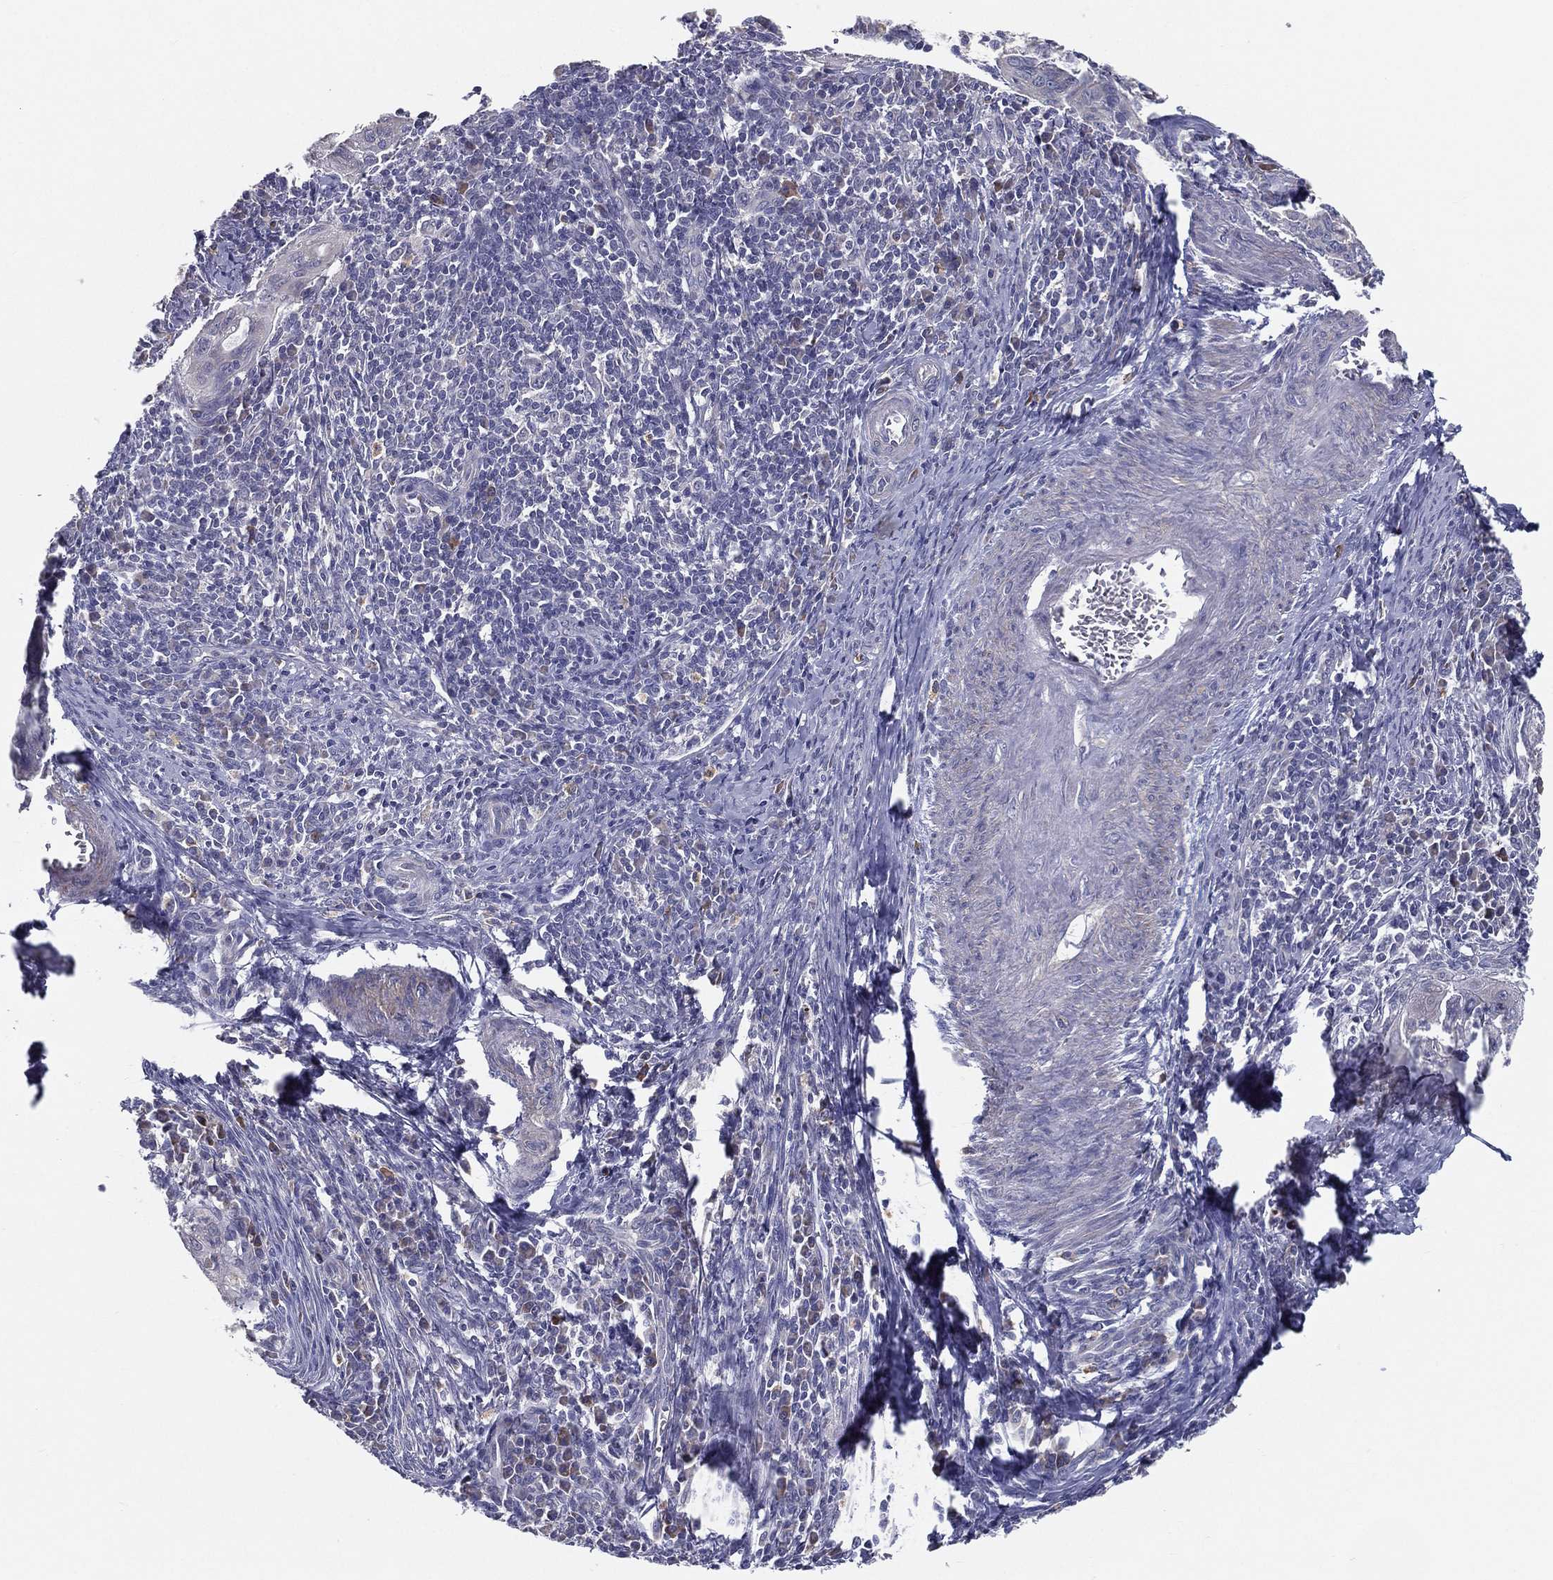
{"staining": {"intensity": "negative", "quantity": "none", "location": "none"}, "tissue": "cervical cancer", "cell_type": "Tumor cells", "image_type": "cancer", "snomed": [{"axis": "morphology", "description": "Squamous cell carcinoma, NOS"}, {"axis": "topography", "description": "Cervix"}], "caption": "Protein analysis of cervical cancer shows no significant expression in tumor cells.", "gene": "PCSK1", "patient": {"sex": "female", "age": 26}}